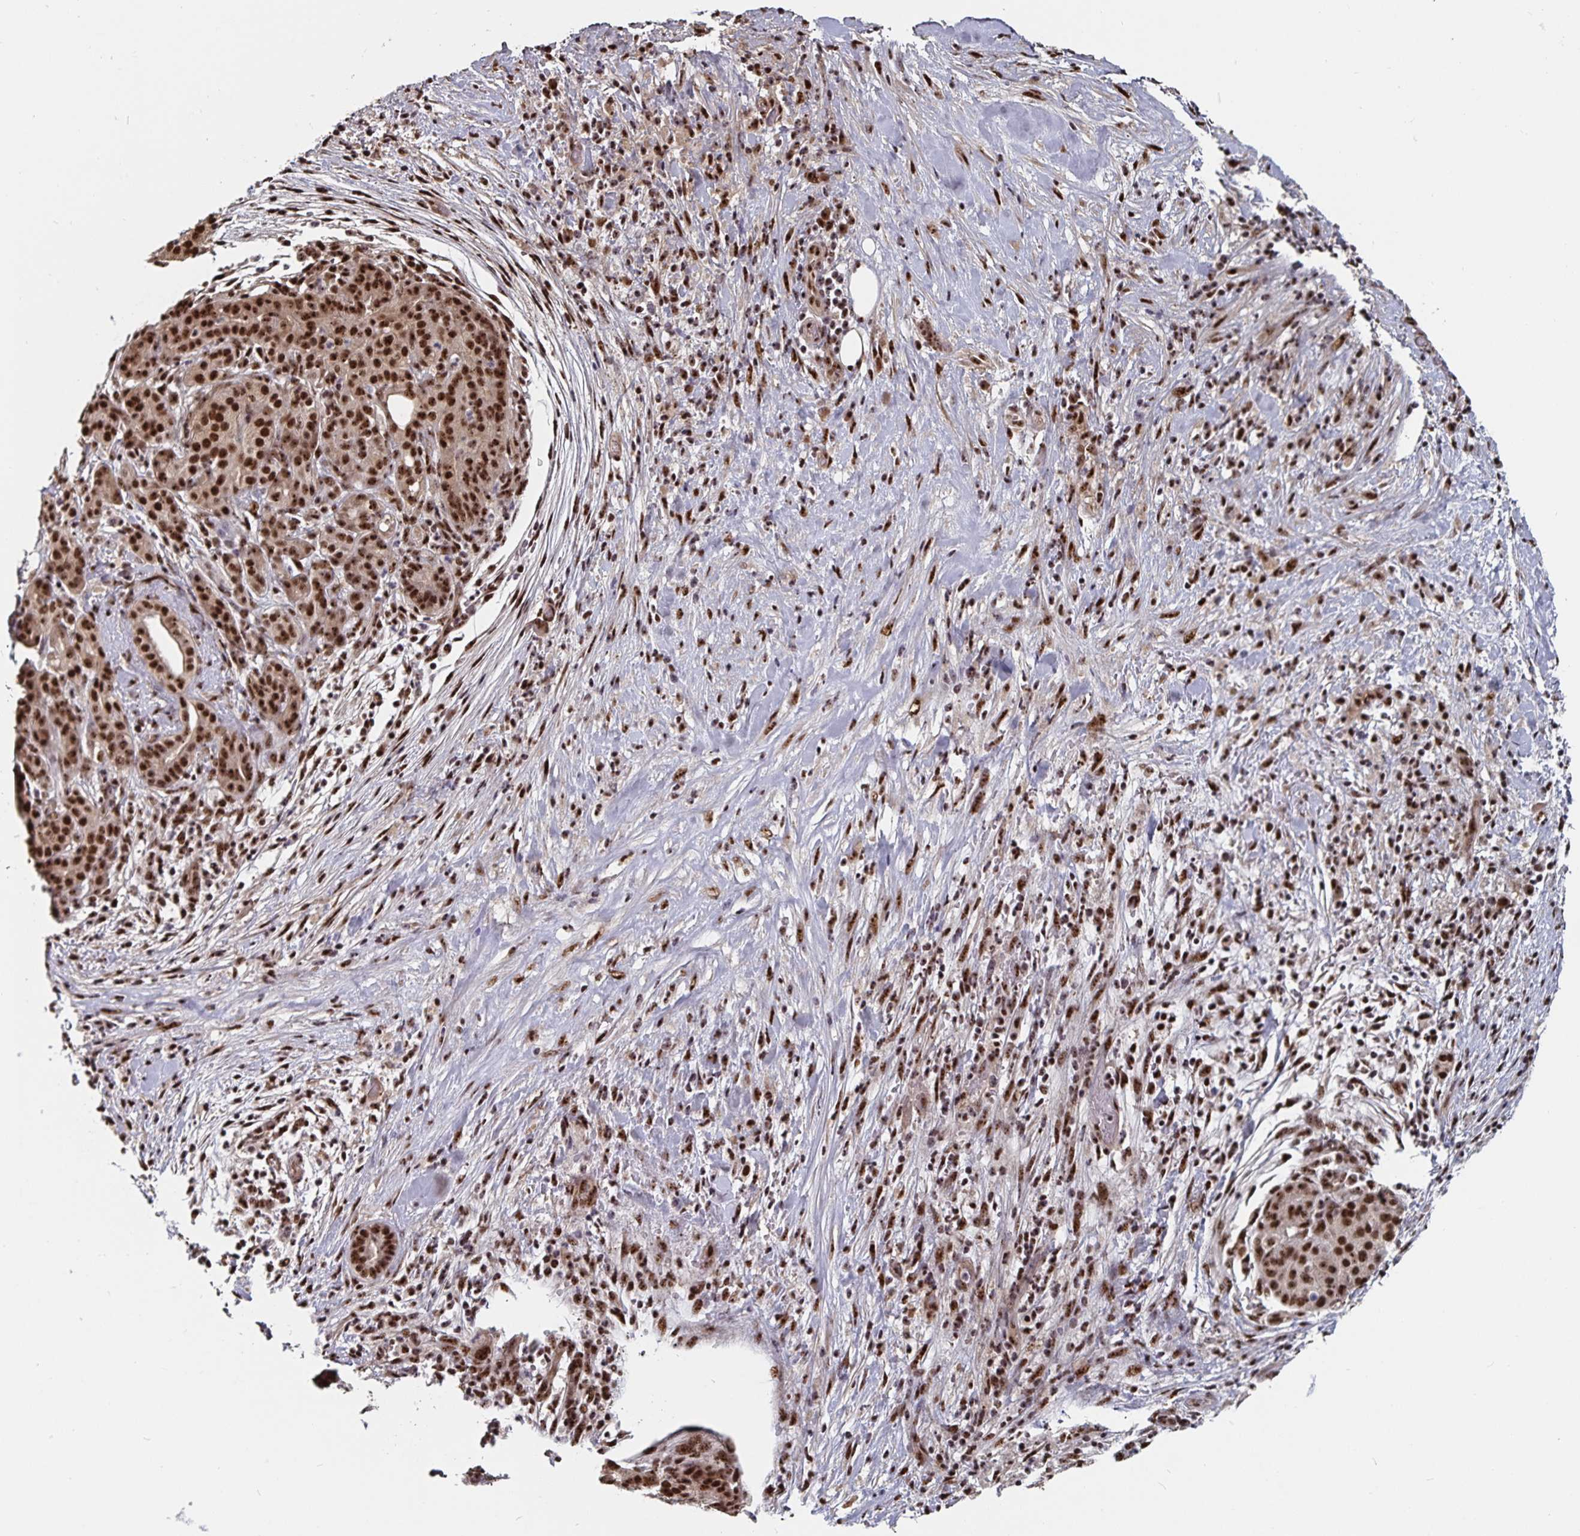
{"staining": {"intensity": "strong", "quantity": ">75%", "location": "nuclear"}, "tissue": "pancreatic cancer", "cell_type": "Tumor cells", "image_type": "cancer", "snomed": [{"axis": "morphology", "description": "Adenocarcinoma, NOS"}, {"axis": "topography", "description": "Pancreas"}], "caption": "Protein analysis of pancreatic cancer (adenocarcinoma) tissue reveals strong nuclear staining in about >75% of tumor cells. (DAB IHC with brightfield microscopy, high magnification).", "gene": "LAS1L", "patient": {"sex": "male", "age": 44}}